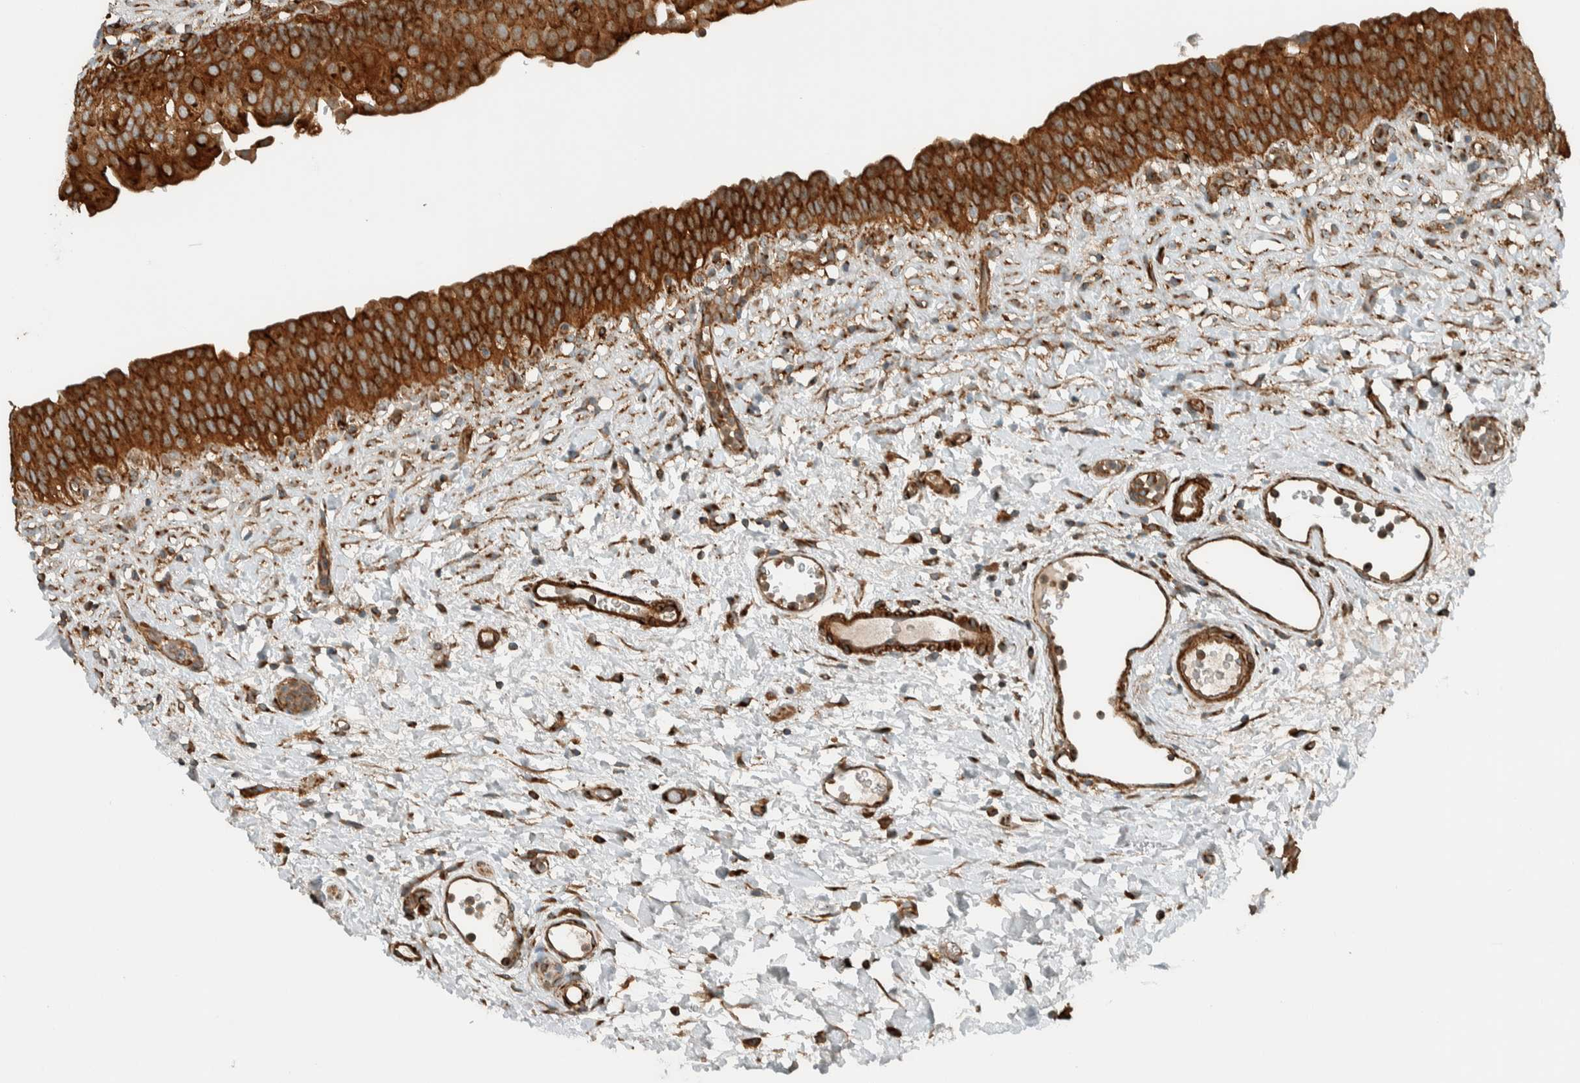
{"staining": {"intensity": "moderate", "quantity": ">75%", "location": "cytoplasmic/membranous"}, "tissue": "urothelial cancer", "cell_type": "Tumor cells", "image_type": "cancer", "snomed": [{"axis": "morphology", "description": "Normal tissue, NOS"}, {"axis": "morphology", "description": "Urothelial carcinoma, Low grade"}, {"axis": "topography", "description": "Smooth muscle"}, {"axis": "topography", "description": "Urinary bladder"}], "caption": "A brown stain highlights moderate cytoplasmic/membranous staining of a protein in low-grade urothelial carcinoma tumor cells.", "gene": "EXOC7", "patient": {"sex": "male", "age": 60}}